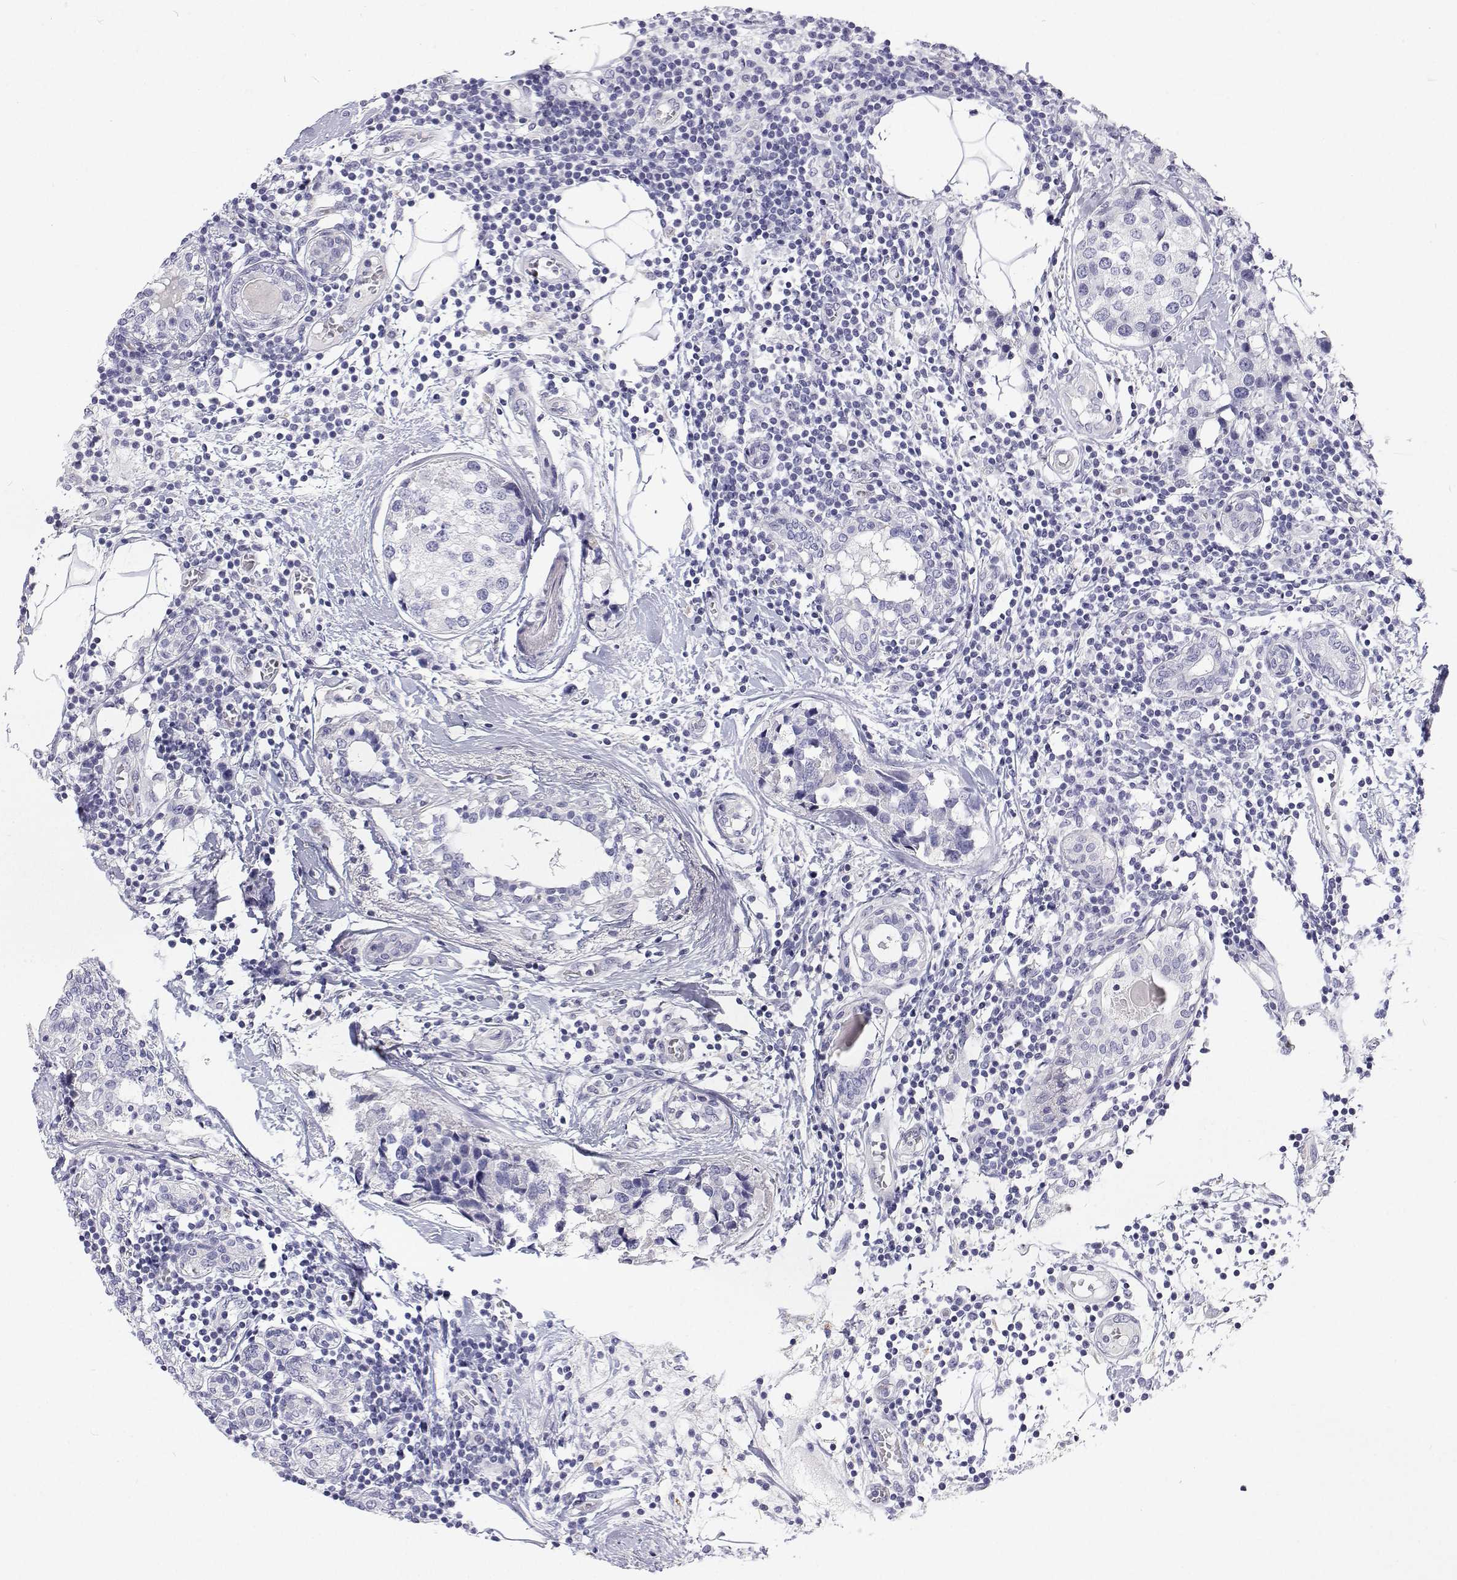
{"staining": {"intensity": "negative", "quantity": "none", "location": "none"}, "tissue": "breast cancer", "cell_type": "Tumor cells", "image_type": "cancer", "snomed": [{"axis": "morphology", "description": "Lobular carcinoma"}, {"axis": "topography", "description": "Breast"}], "caption": "Immunohistochemistry (IHC) of breast cancer exhibits no expression in tumor cells.", "gene": "NCR2", "patient": {"sex": "female", "age": 59}}